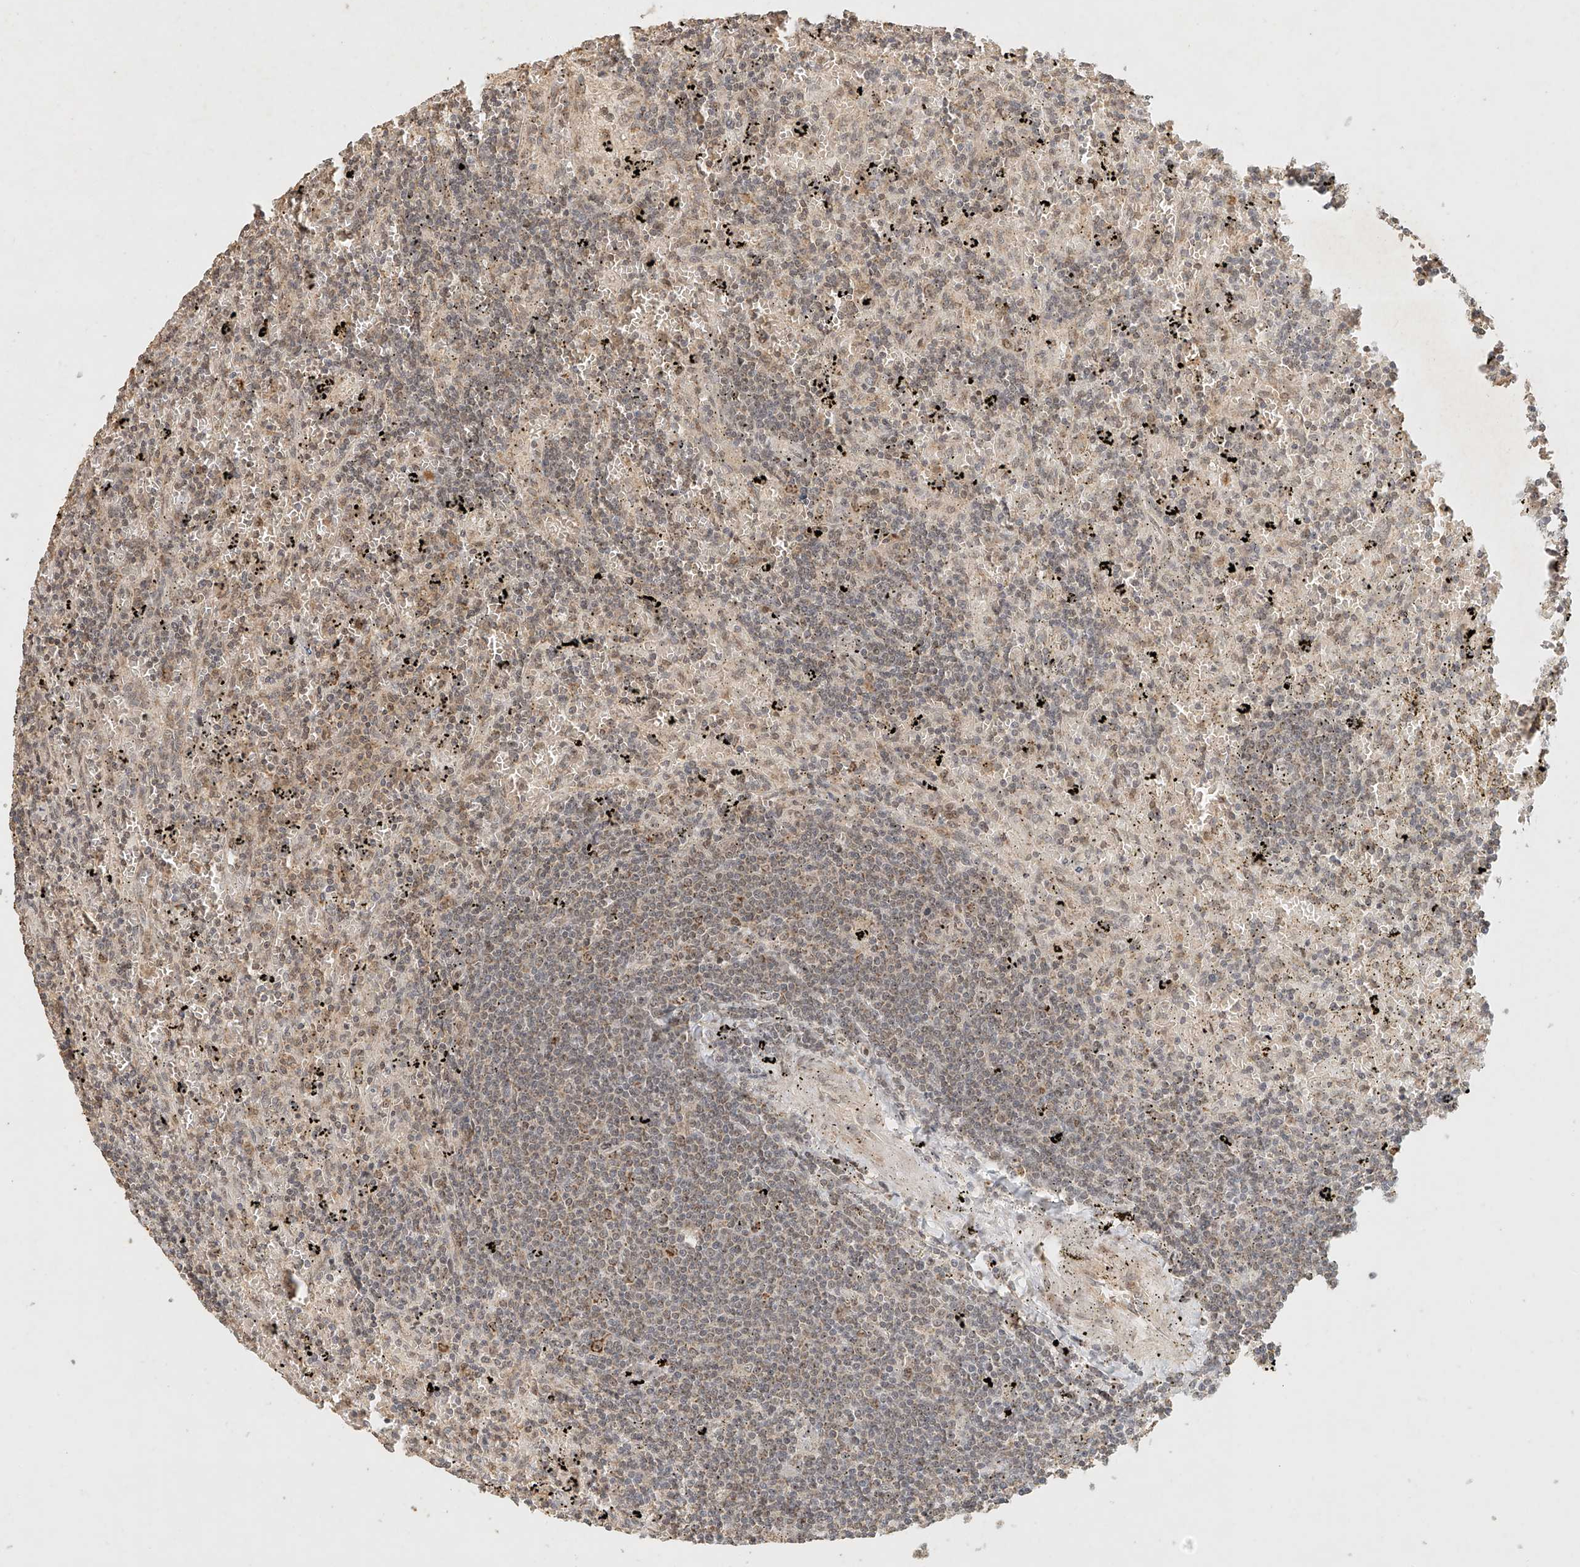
{"staining": {"intensity": "negative", "quantity": "none", "location": "none"}, "tissue": "lymphoma", "cell_type": "Tumor cells", "image_type": "cancer", "snomed": [{"axis": "morphology", "description": "Malignant lymphoma, non-Hodgkin's type, Low grade"}, {"axis": "topography", "description": "Spleen"}], "caption": "IHC of lymphoma shows no staining in tumor cells.", "gene": "CXorf58", "patient": {"sex": "male", "age": 76}}